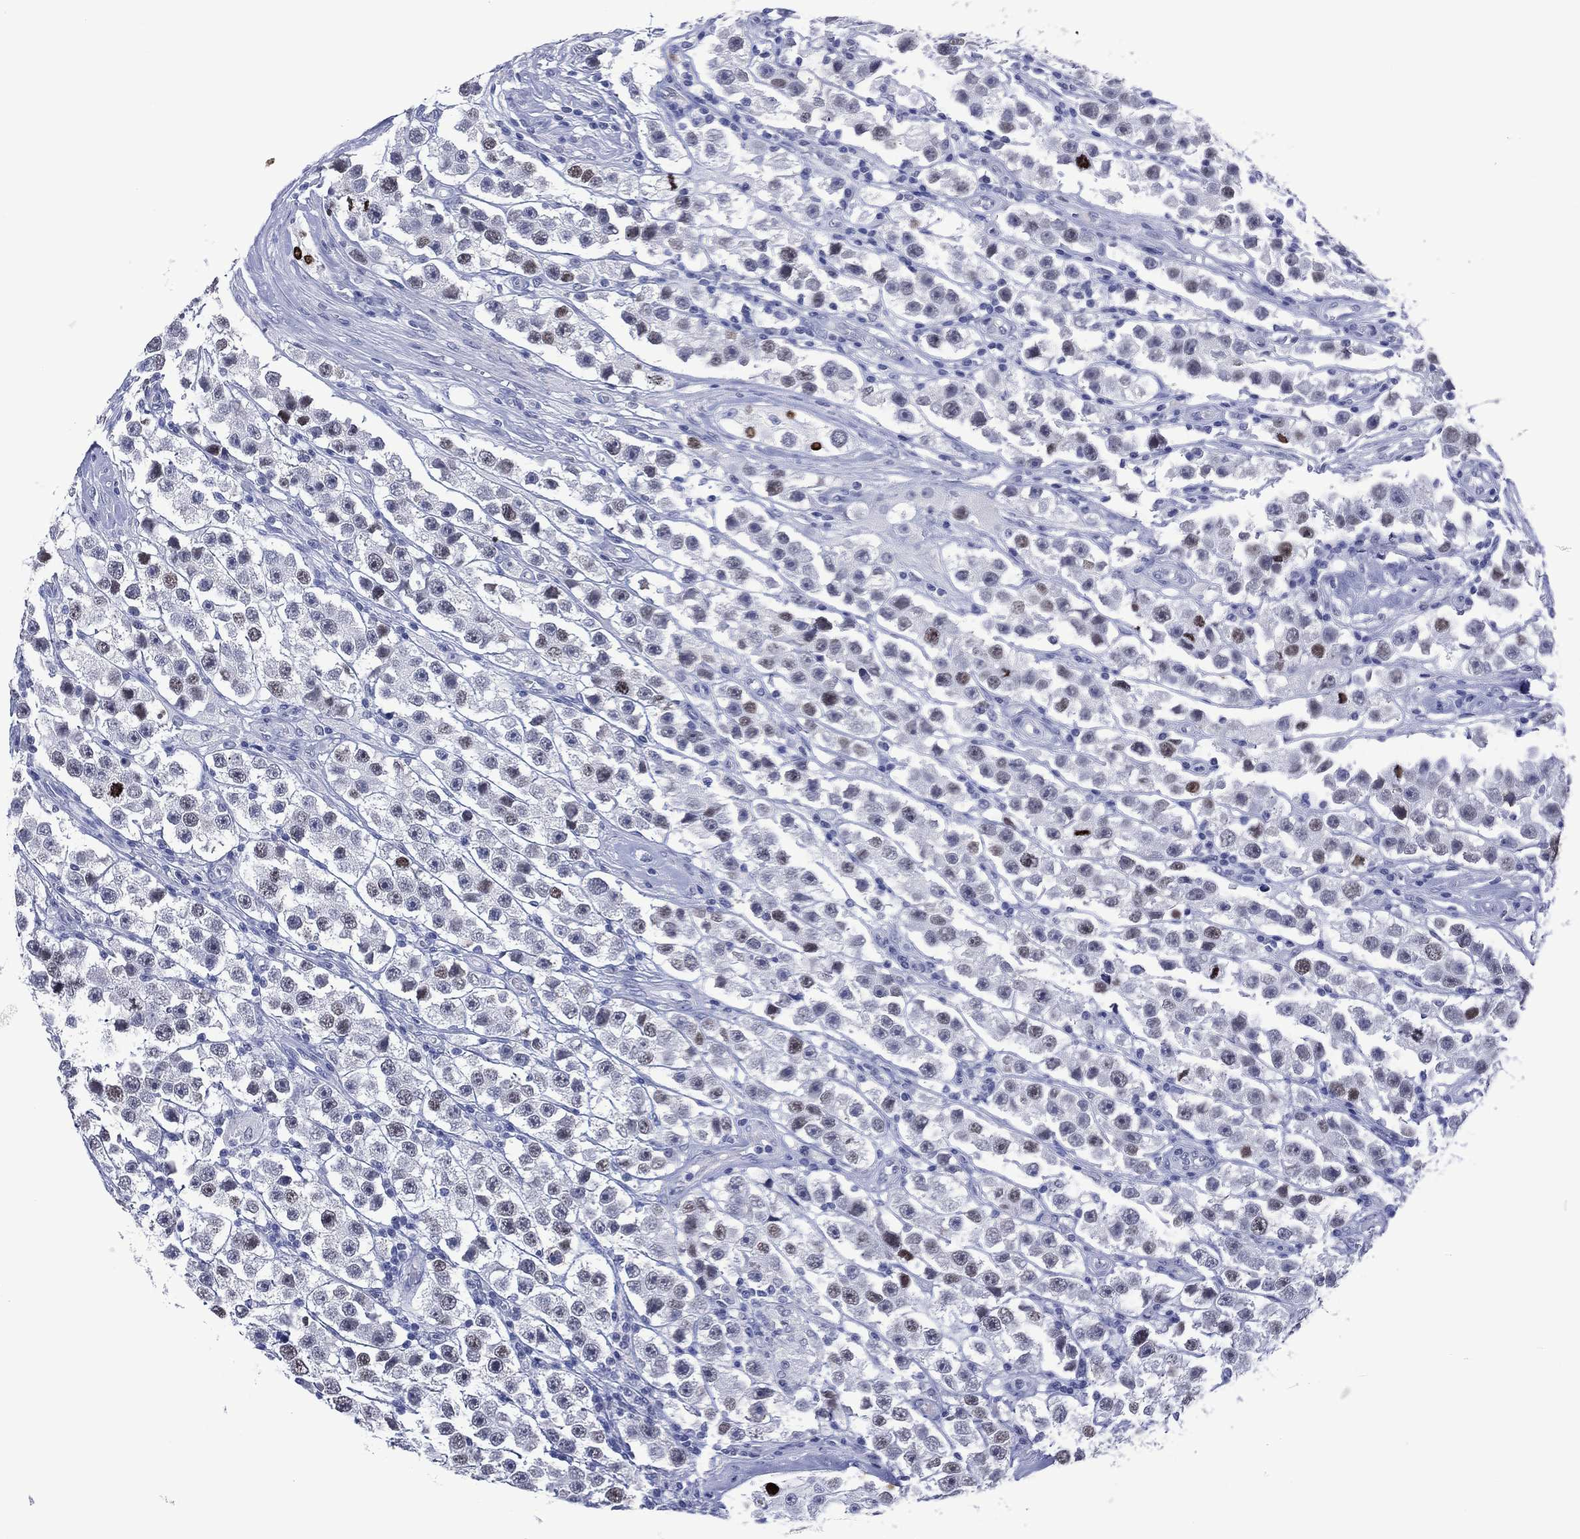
{"staining": {"intensity": "weak", "quantity": "<25%", "location": "nuclear"}, "tissue": "testis cancer", "cell_type": "Tumor cells", "image_type": "cancer", "snomed": [{"axis": "morphology", "description": "Seminoma, NOS"}, {"axis": "topography", "description": "Testis"}], "caption": "This is a photomicrograph of IHC staining of testis seminoma, which shows no positivity in tumor cells. (DAB immunohistochemistry (IHC) with hematoxylin counter stain).", "gene": "UTF1", "patient": {"sex": "male", "age": 45}}